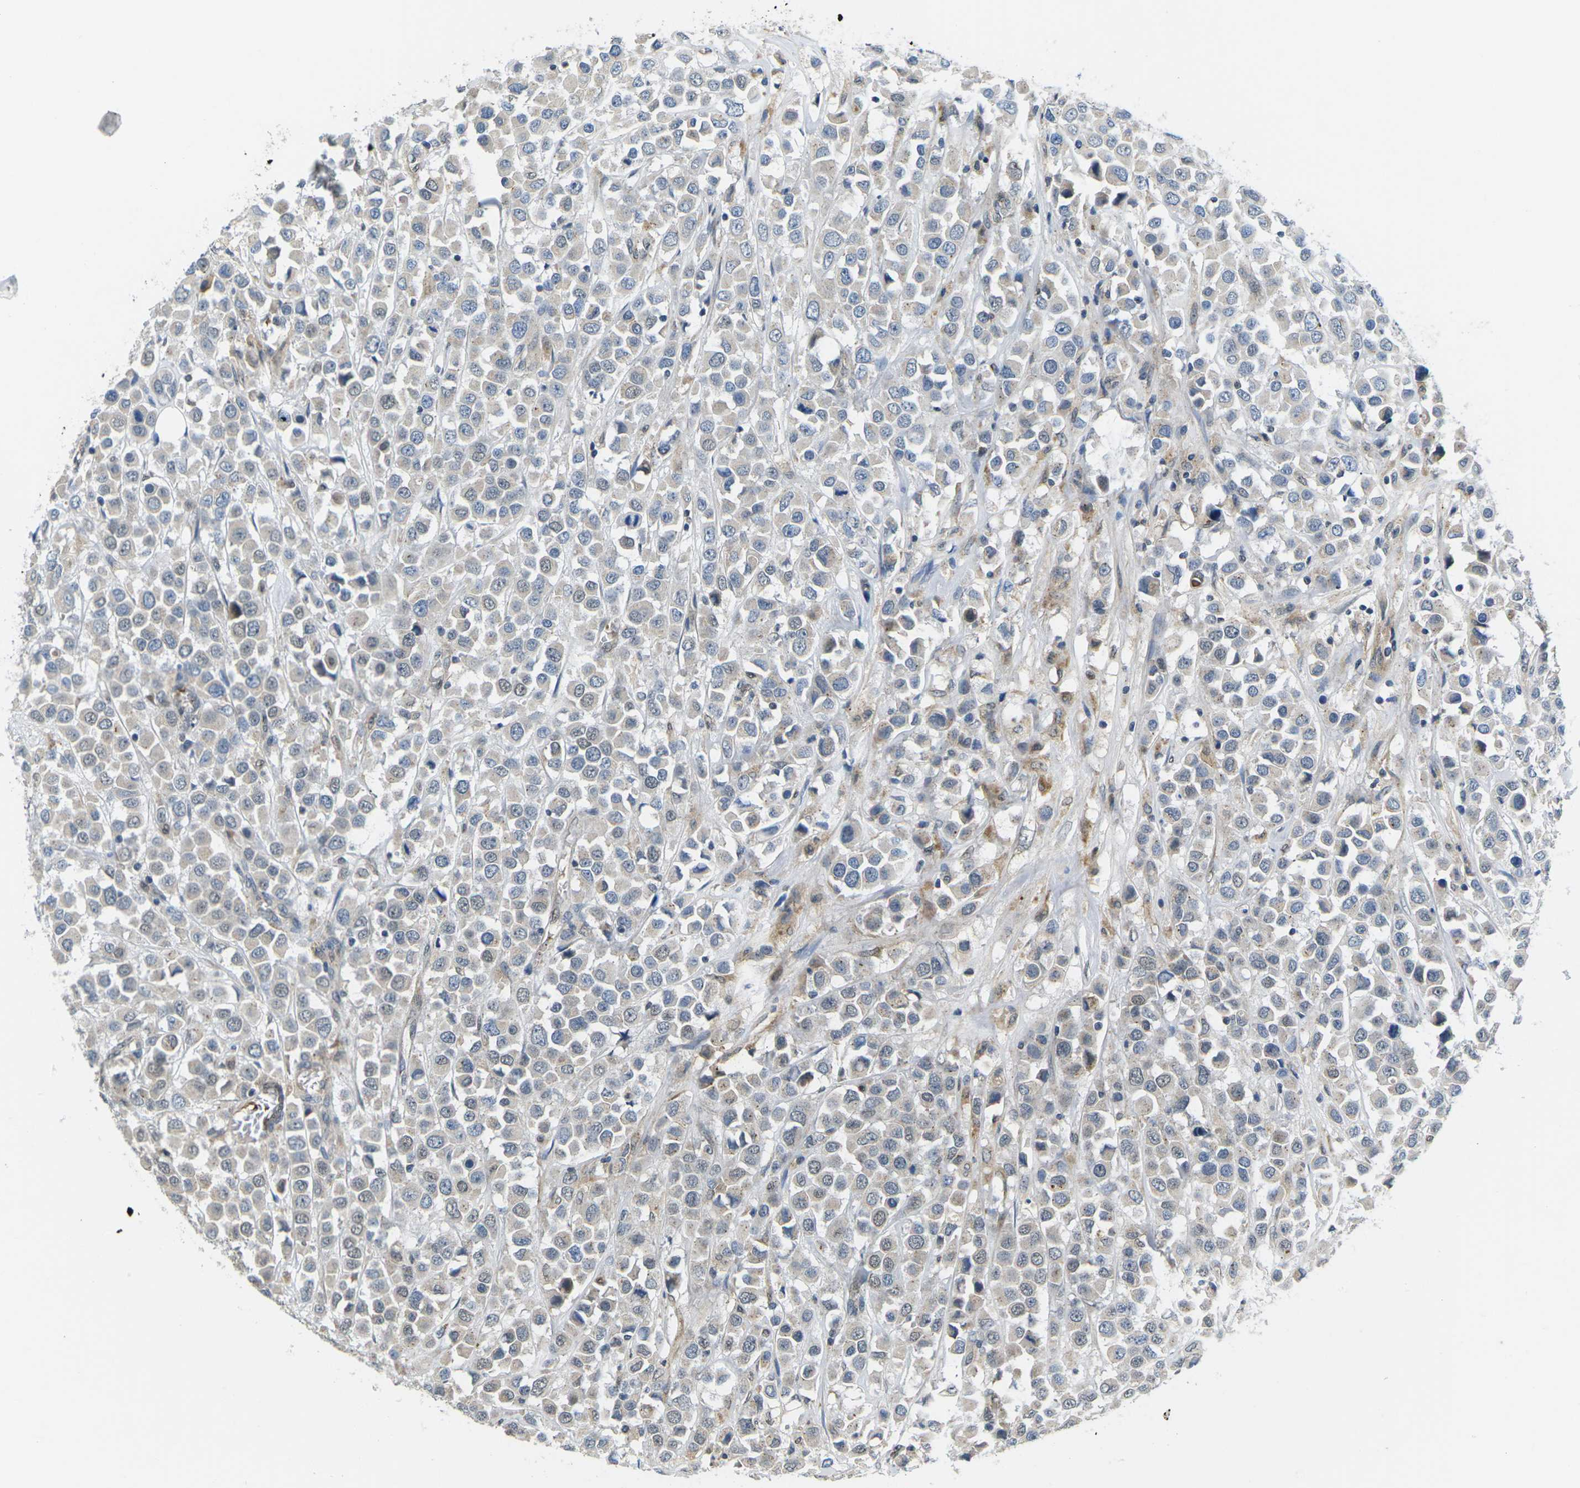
{"staining": {"intensity": "weak", "quantity": "<25%", "location": "cytoplasmic/membranous,nuclear"}, "tissue": "breast cancer", "cell_type": "Tumor cells", "image_type": "cancer", "snomed": [{"axis": "morphology", "description": "Duct carcinoma"}, {"axis": "topography", "description": "Breast"}], "caption": "The histopathology image exhibits no significant positivity in tumor cells of breast infiltrating ductal carcinoma.", "gene": "ERBB4", "patient": {"sex": "female", "age": 61}}